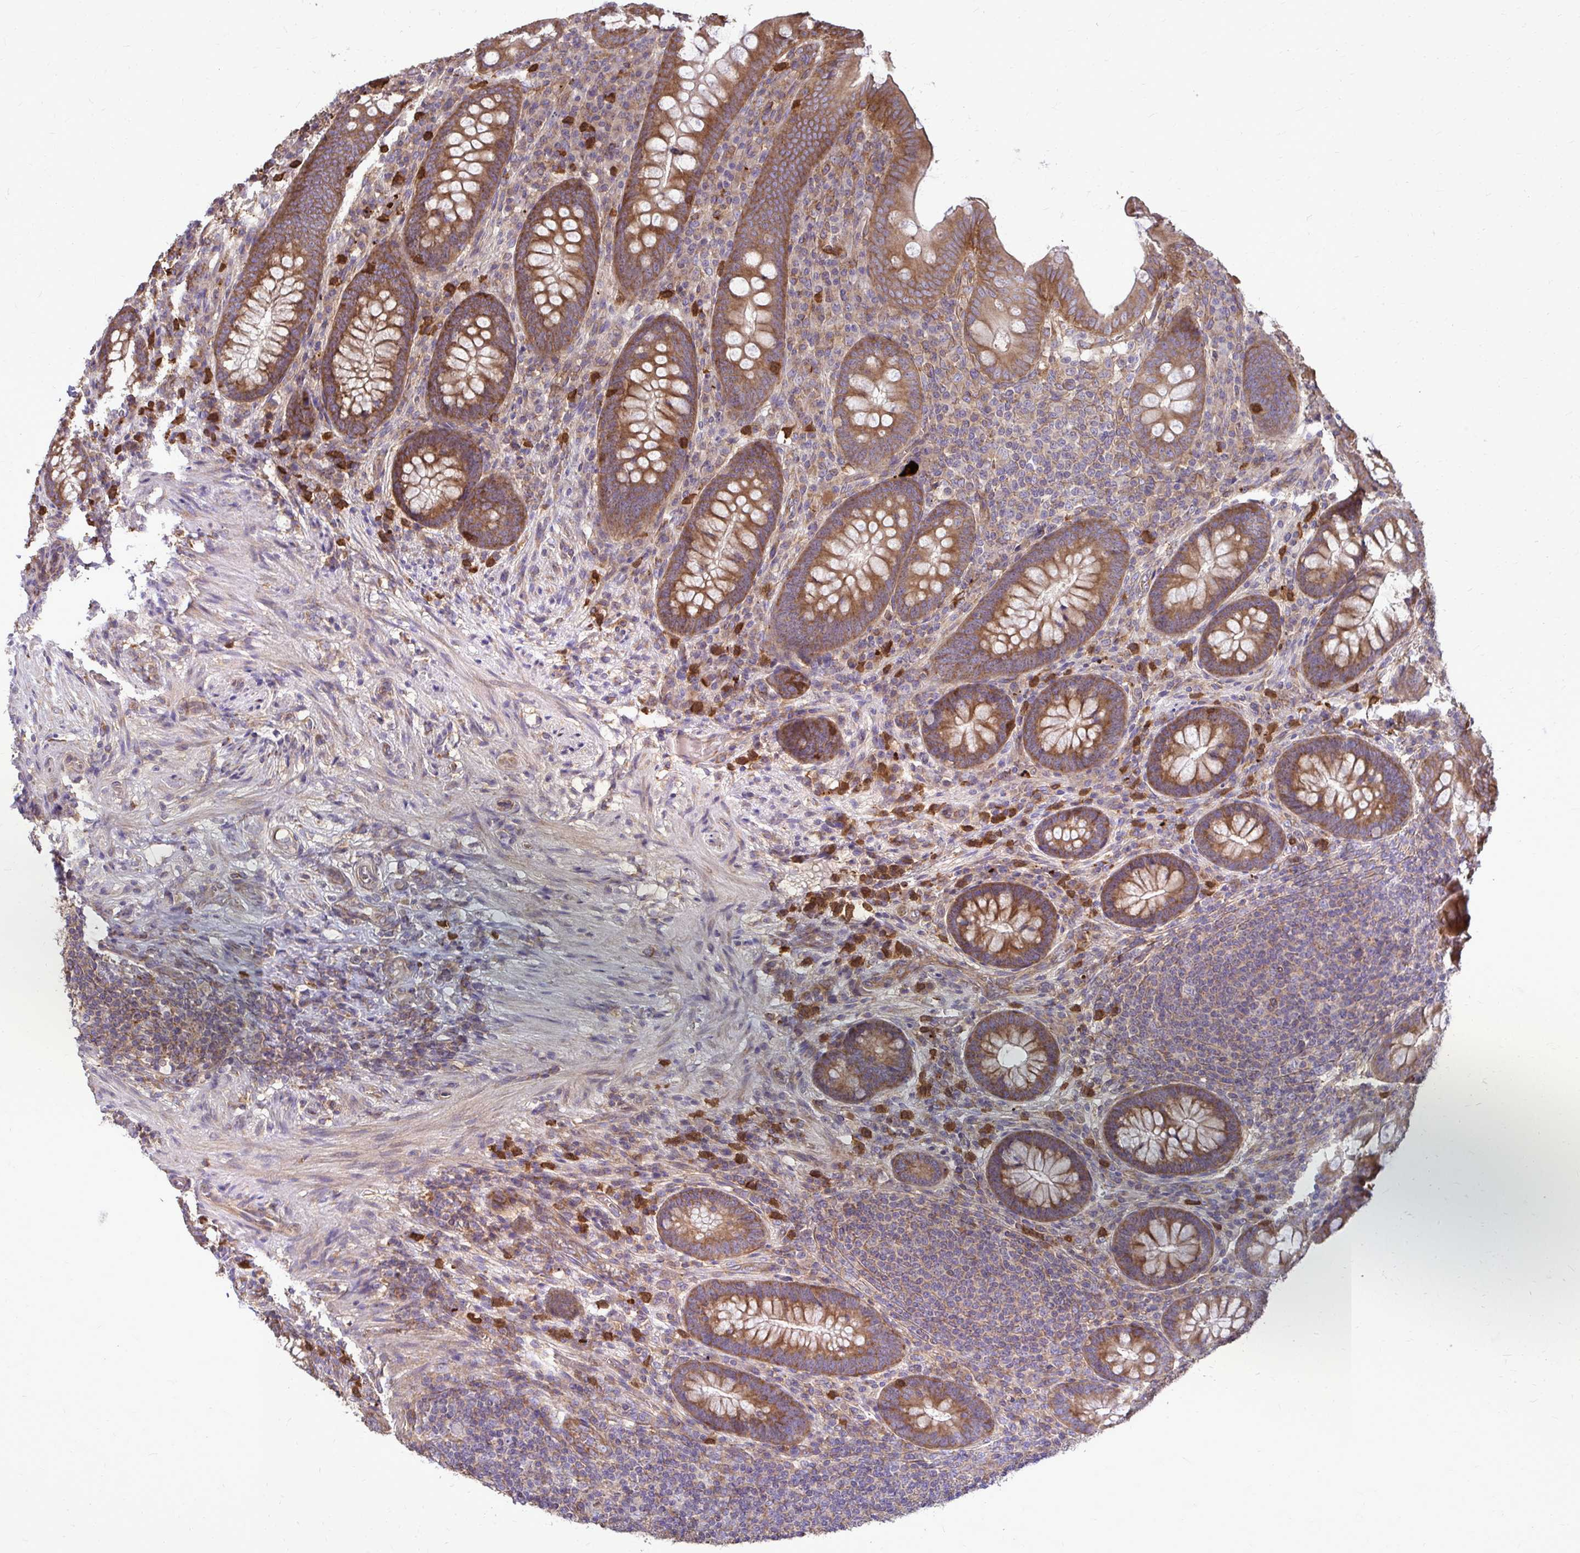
{"staining": {"intensity": "strong", "quantity": ">75%", "location": "cytoplasmic/membranous"}, "tissue": "appendix", "cell_type": "Glandular cells", "image_type": "normal", "snomed": [{"axis": "morphology", "description": "Normal tissue, NOS"}, {"axis": "topography", "description": "Appendix"}], "caption": "Appendix stained with DAB immunohistochemistry shows high levels of strong cytoplasmic/membranous expression in approximately >75% of glandular cells. The protein is stained brown, and the nuclei are stained in blue (DAB (3,3'-diaminobenzidine) IHC with brightfield microscopy, high magnification).", "gene": "FMR1", "patient": {"sex": "male", "age": 71}}